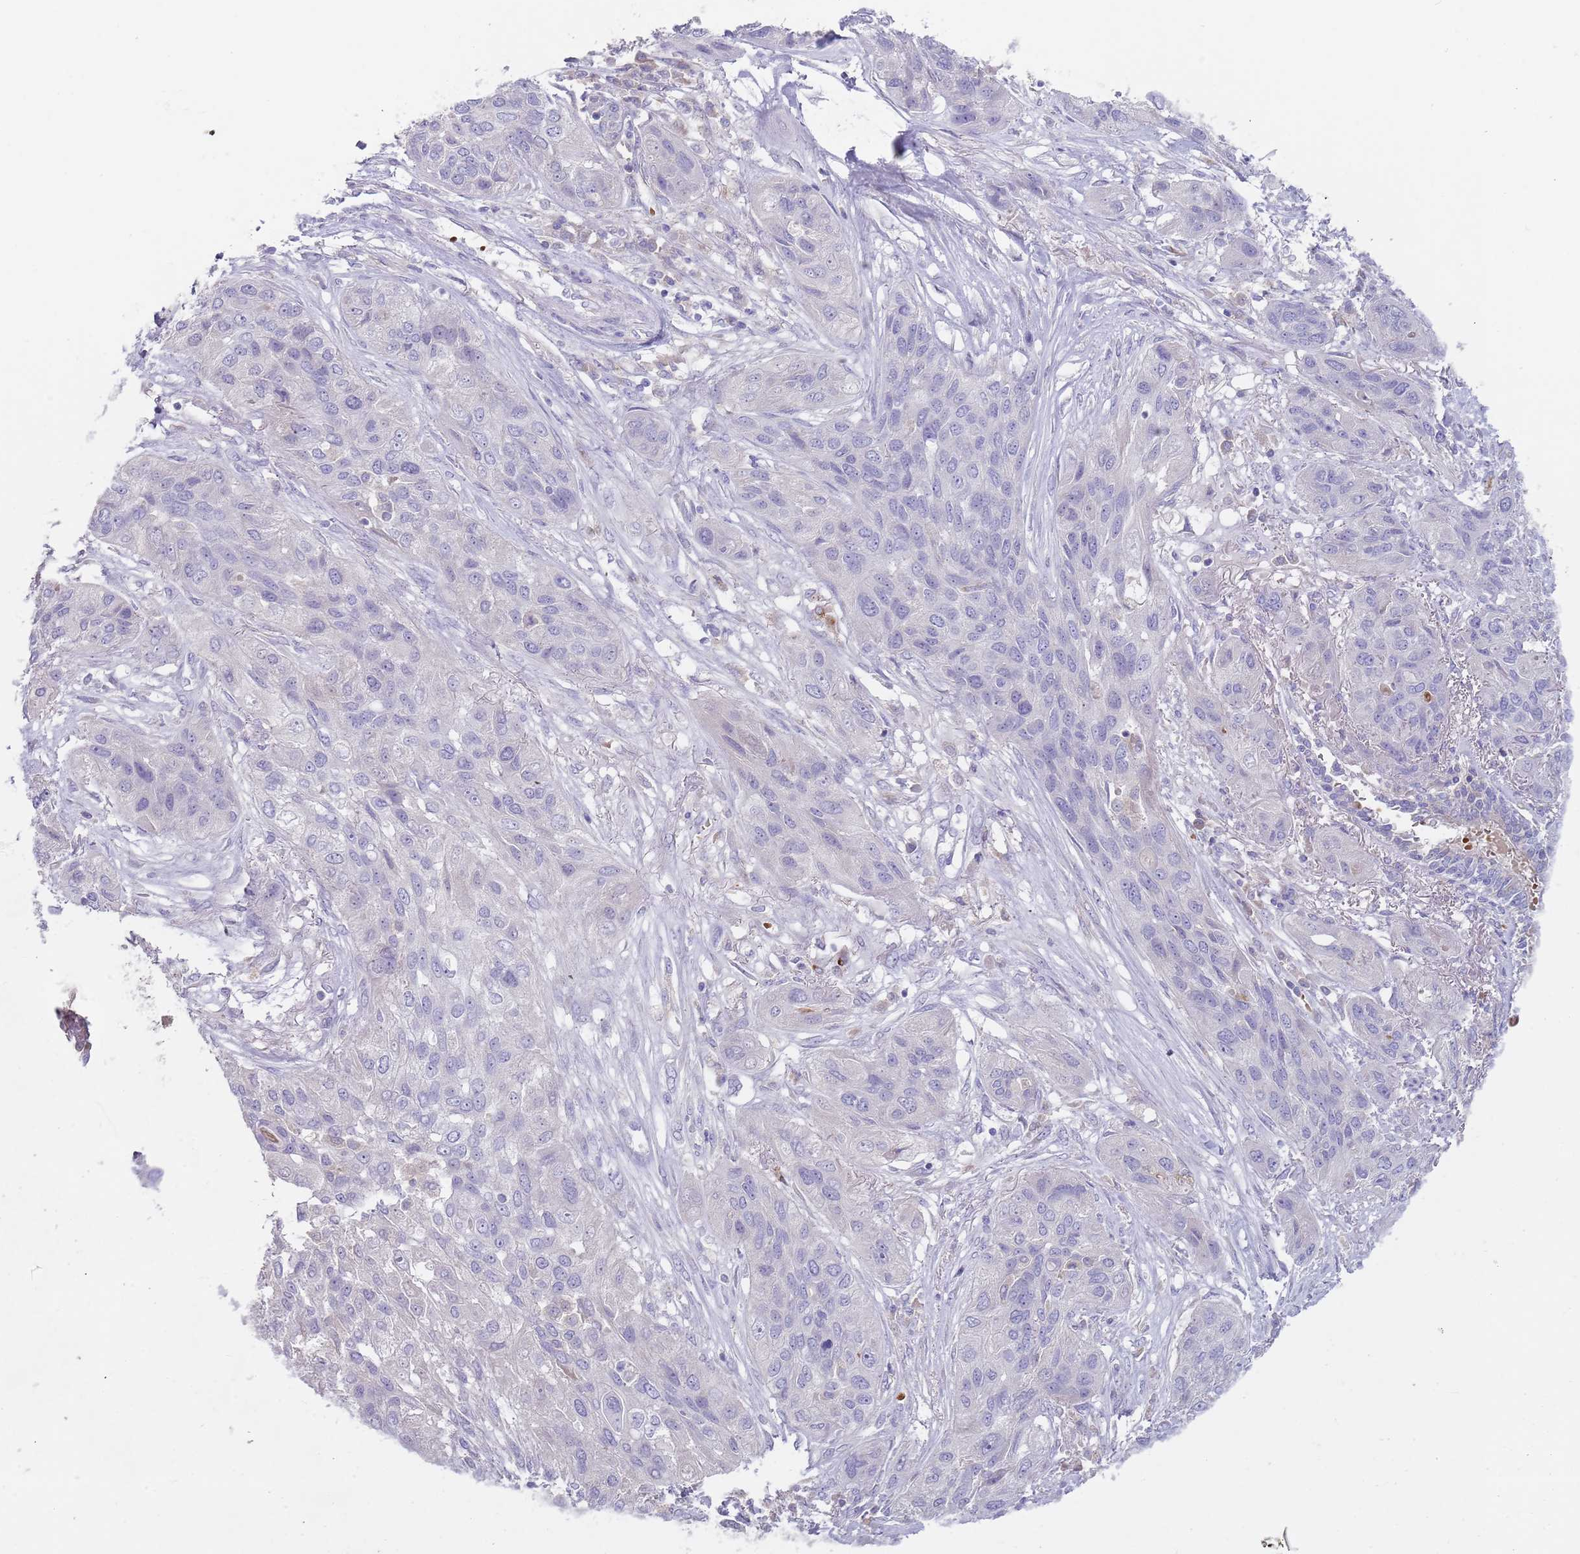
{"staining": {"intensity": "negative", "quantity": "none", "location": "none"}, "tissue": "lung cancer", "cell_type": "Tumor cells", "image_type": "cancer", "snomed": [{"axis": "morphology", "description": "Squamous cell carcinoma, NOS"}, {"axis": "topography", "description": "Lung"}], "caption": "Immunohistochemistry of lung squamous cell carcinoma exhibits no expression in tumor cells. The staining is performed using DAB (3,3'-diaminobenzidine) brown chromogen with nuclei counter-stained in using hematoxylin.", "gene": "TMEM251", "patient": {"sex": "female", "age": 70}}